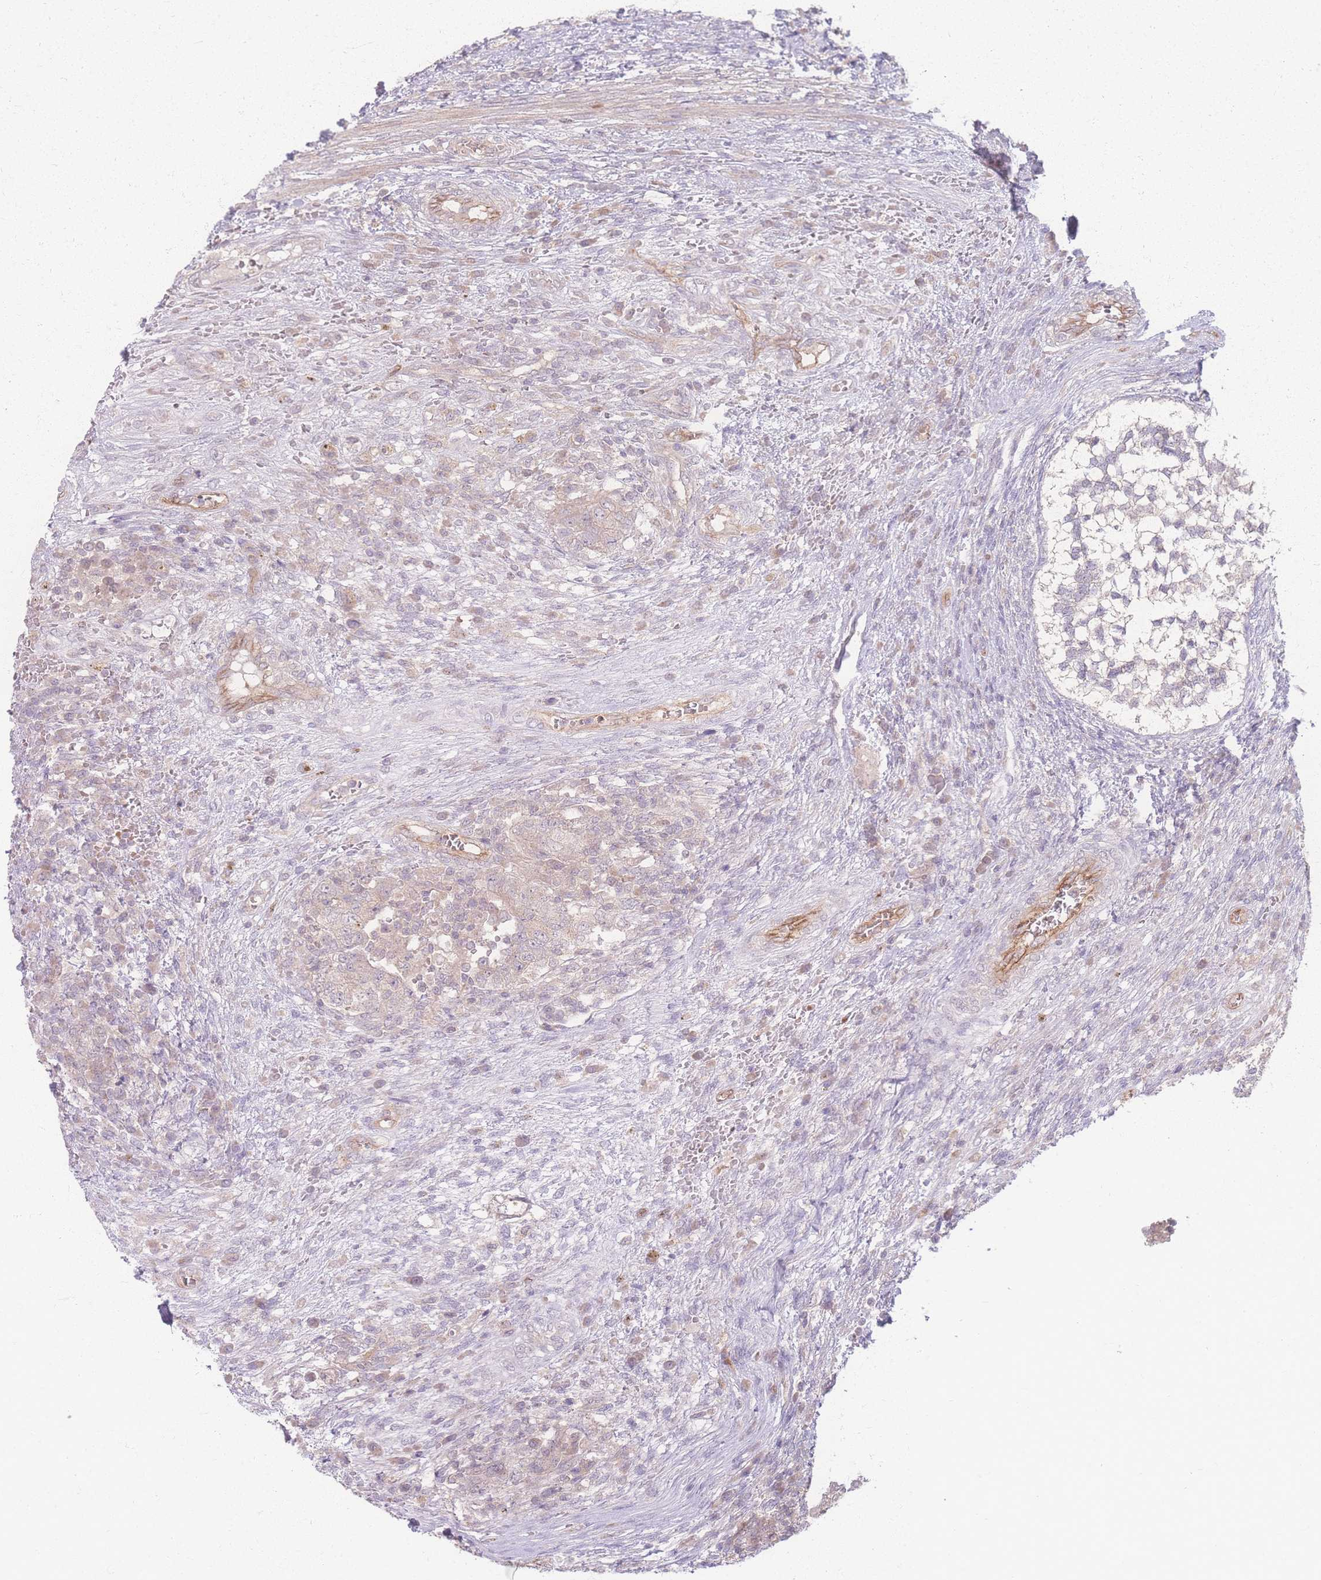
{"staining": {"intensity": "negative", "quantity": "none", "location": "none"}, "tissue": "testis cancer", "cell_type": "Tumor cells", "image_type": "cancer", "snomed": [{"axis": "morphology", "description": "Carcinoma, Embryonal, NOS"}, {"axis": "topography", "description": "Testis"}], "caption": "Immunohistochemical staining of testis cancer (embryonal carcinoma) demonstrates no significant positivity in tumor cells.", "gene": "INSR", "patient": {"sex": "male", "age": 26}}